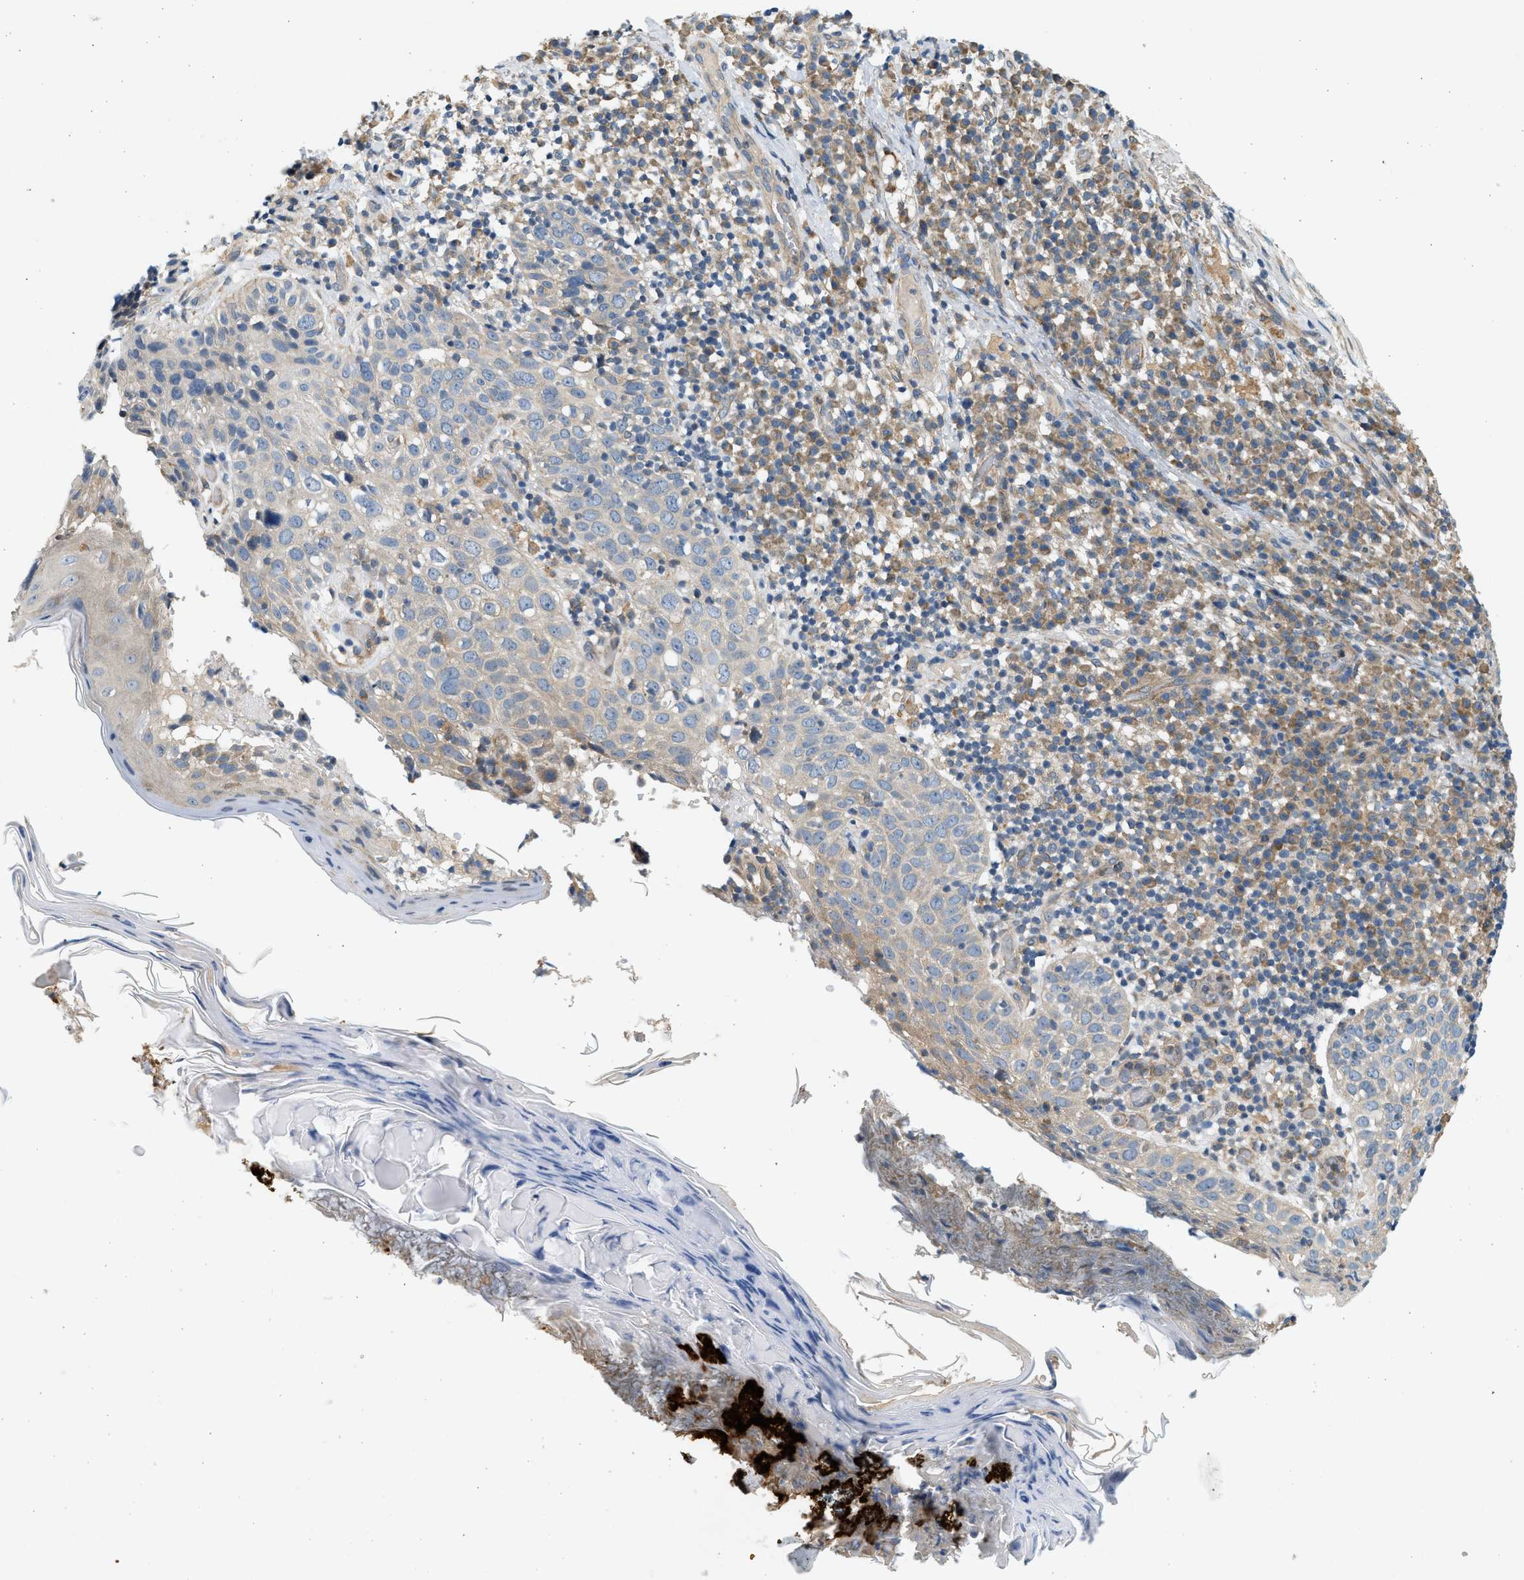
{"staining": {"intensity": "weak", "quantity": "<25%", "location": "cytoplasmic/membranous"}, "tissue": "skin cancer", "cell_type": "Tumor cells", "image_type": "cancer", "snomed": [{"axis": "morphology", "description": "Squamous cell carcinoma in situ, NOS"}, {"axis": "morphology", "description": "Squamous cell carcinoma, NOS"}, {"axis": "topography", "description": "Skin"}], "caption": "A high-resolution photomicrograph shows immunohistochemistry (IHC) staining of skin cancer (squamous cell carcinoma), which reveals no significant staining in tumor cells.", "gene": "KDELR2", "patient": {"sex": "male", "age": 93}}